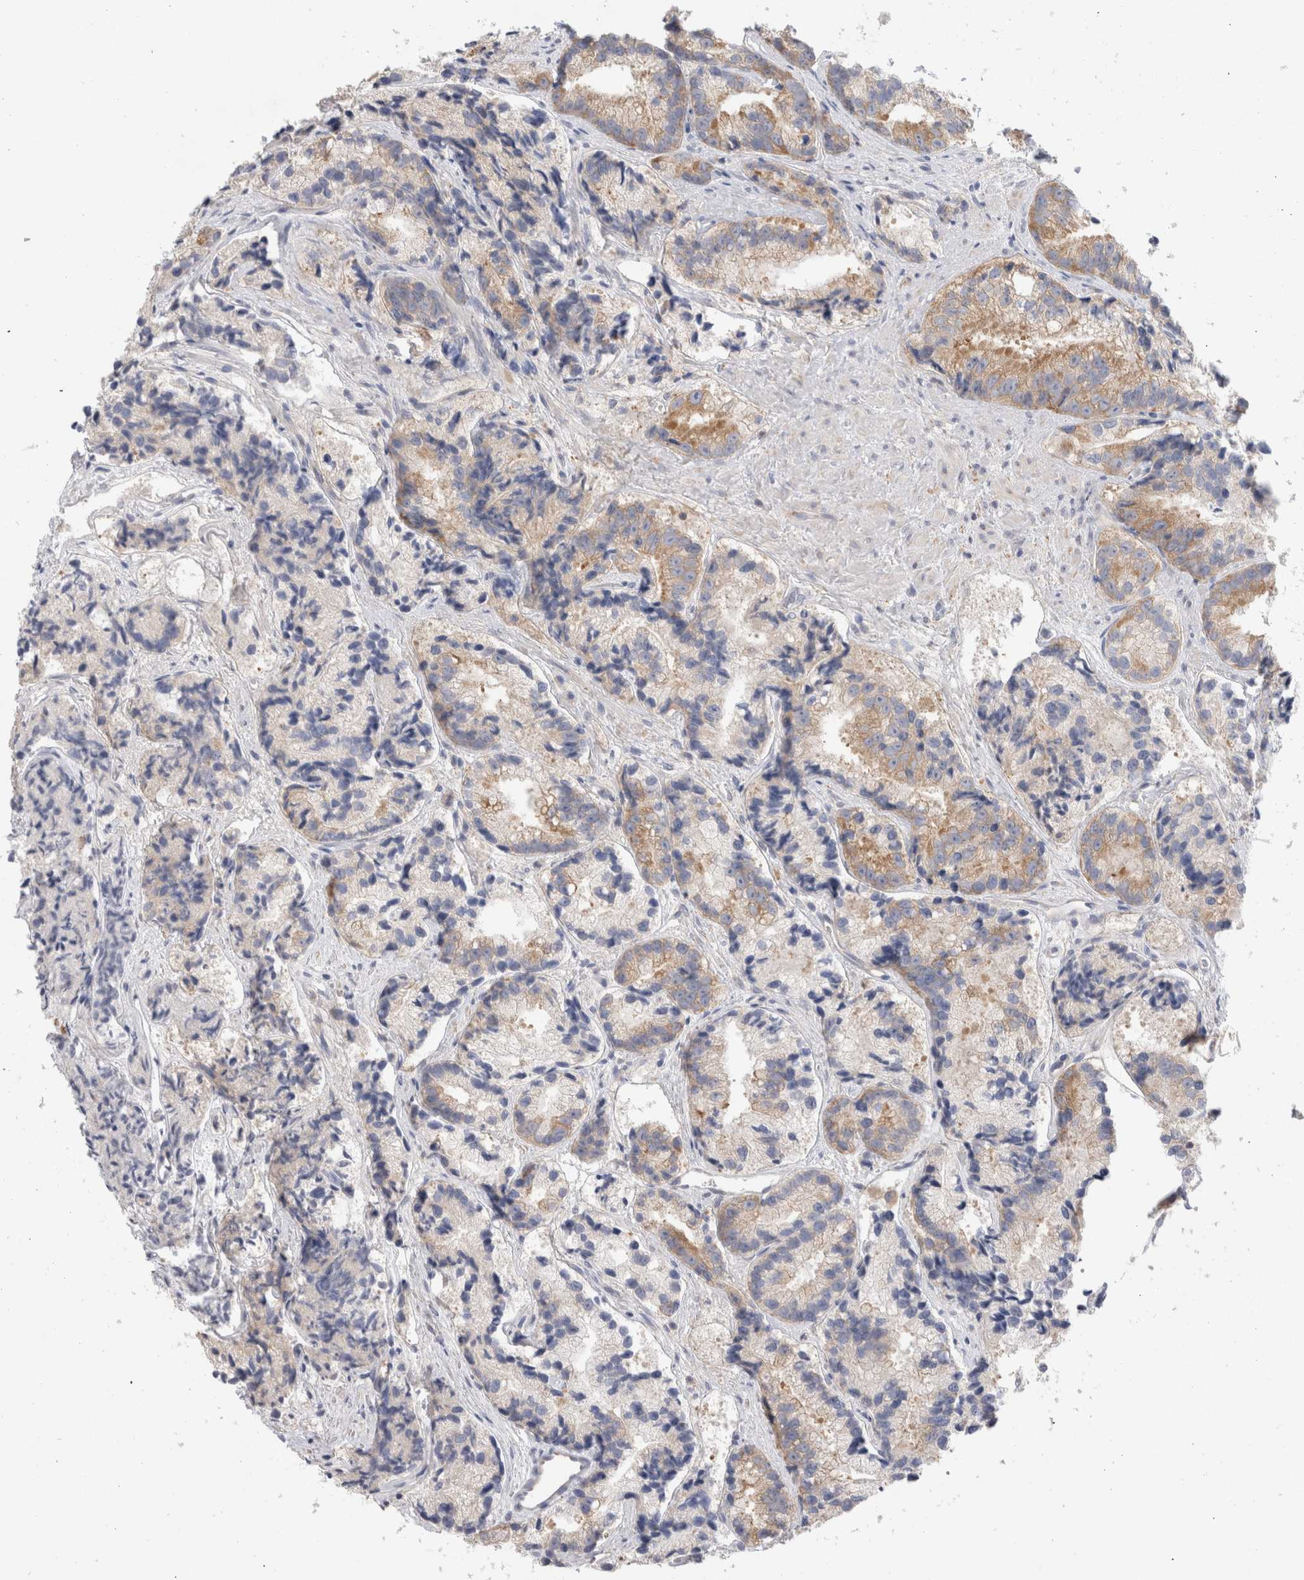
{"staining": {"intensity": "moderate", "quantity": "<25%", "location": "cytoplasmic/membranous"}, "tissue": "prostate cancer", "cell_type": "Tumor cells", "image_type": "cancer", "snomed": [{"axis": "morphology", "description": "Adenocarcinoma, Low grade"}, {"axis": "topography", "description": "Prostate"}], "caption": "Tumor cells reveal low levels of moderate cytoplasmic/membranous staining in about <25% of cells in human prostate cancer (adenocarcinoma (low-grade)).", "gene": "ZNF23", "patient": {"sex": "male", "age": 89}}